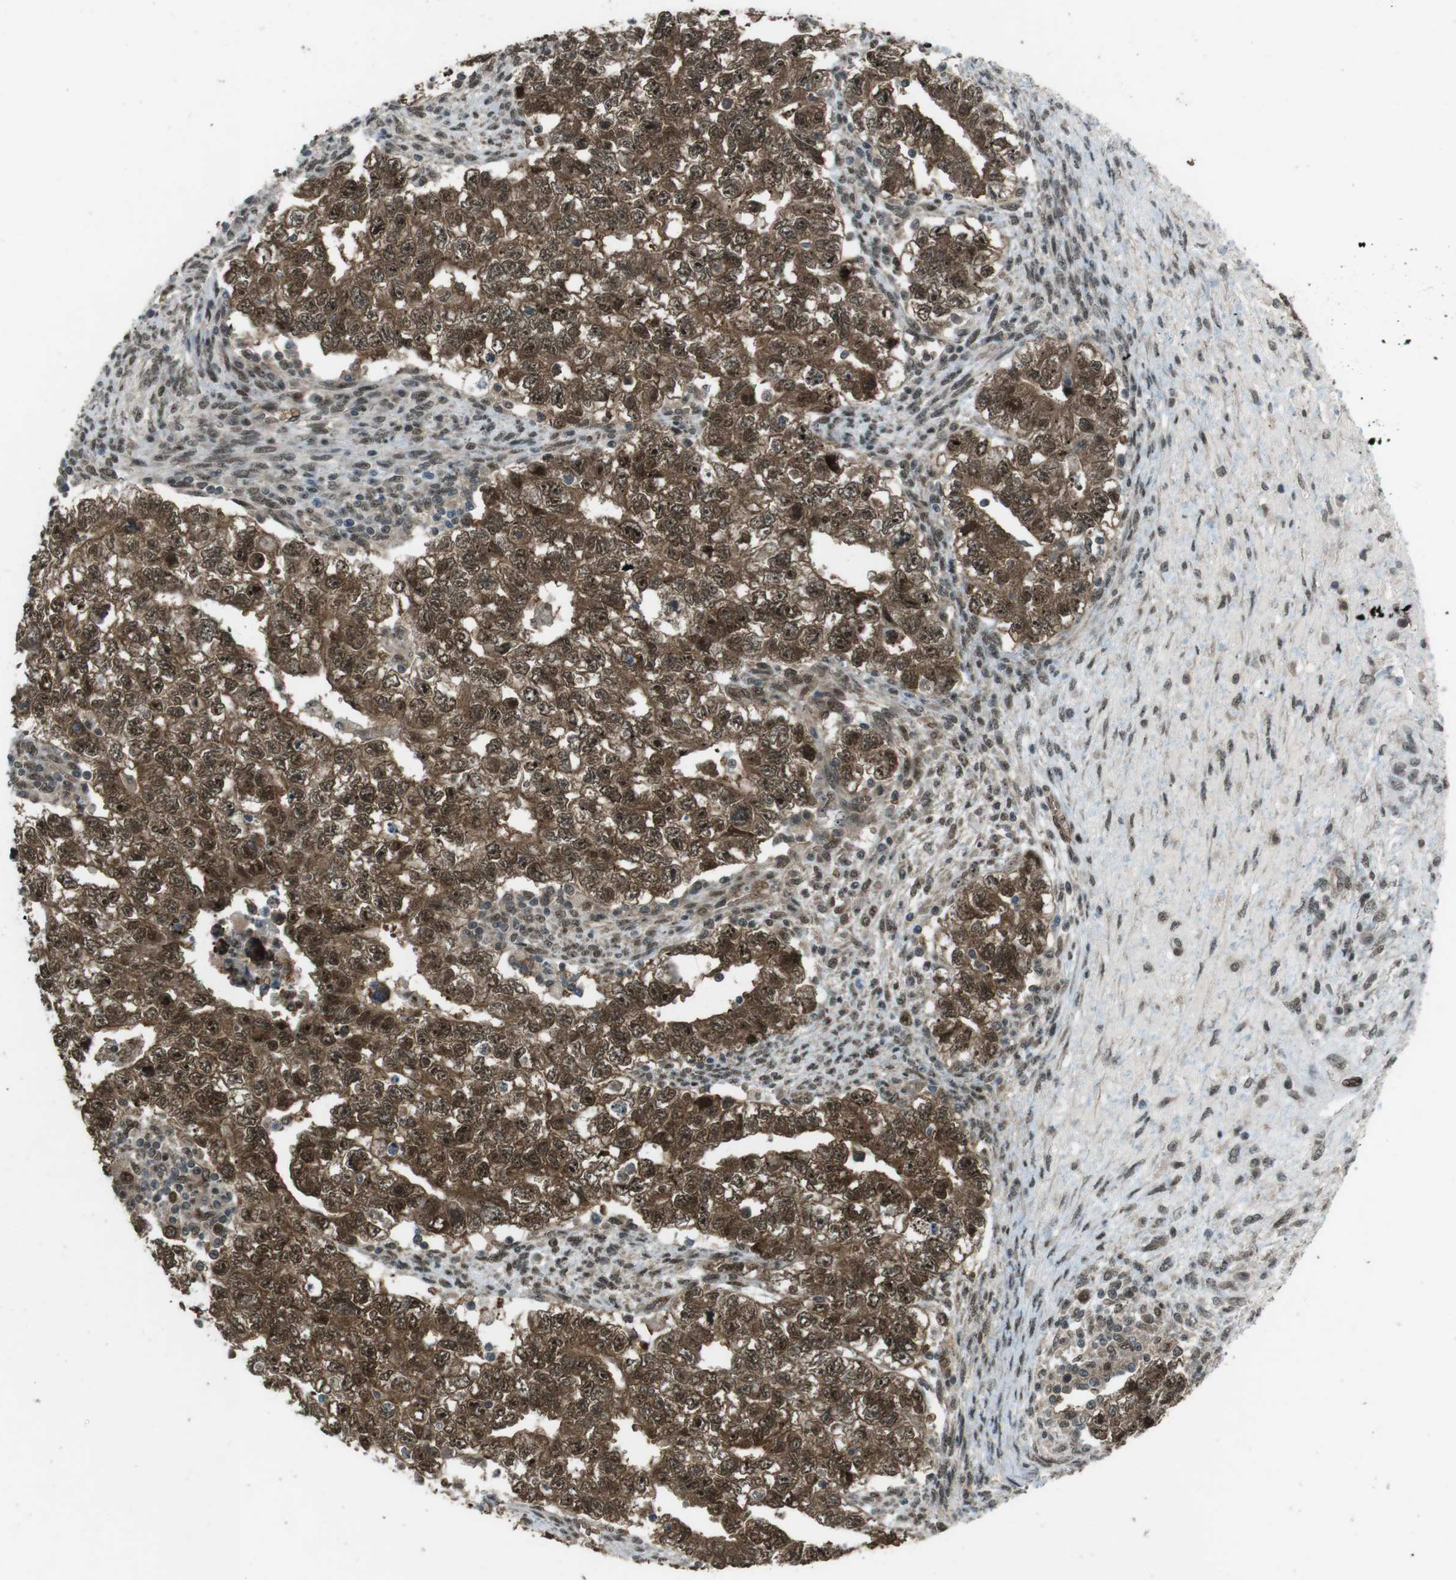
{"staining": {"intensity": "strong", "quantity": ">75%", "location": "cytoplasmic/membranous,nuclear"}, "tissue": "testis cancer", "cell_type": "Tumor cells", "image_type": "cancer", "snomed": [{"axis": "morphology", "description": "Seminoma, NOS"}, {"axis": "morphology", "description": "Carcinoma, Embryonal, NOS"}, {"axis": "topography", "description": "Testis"}], "caption": "Immunohistochemical staining of human testis cancer shows high levels of strong cytoplasmic/membranous and nuclear protein staining in about >75% of tumor cells. (Brightfield microscopy of DAB IHC at high magnification).", "gene": "SLITRK5", "patient": {"sex": "male", "age": 38}}